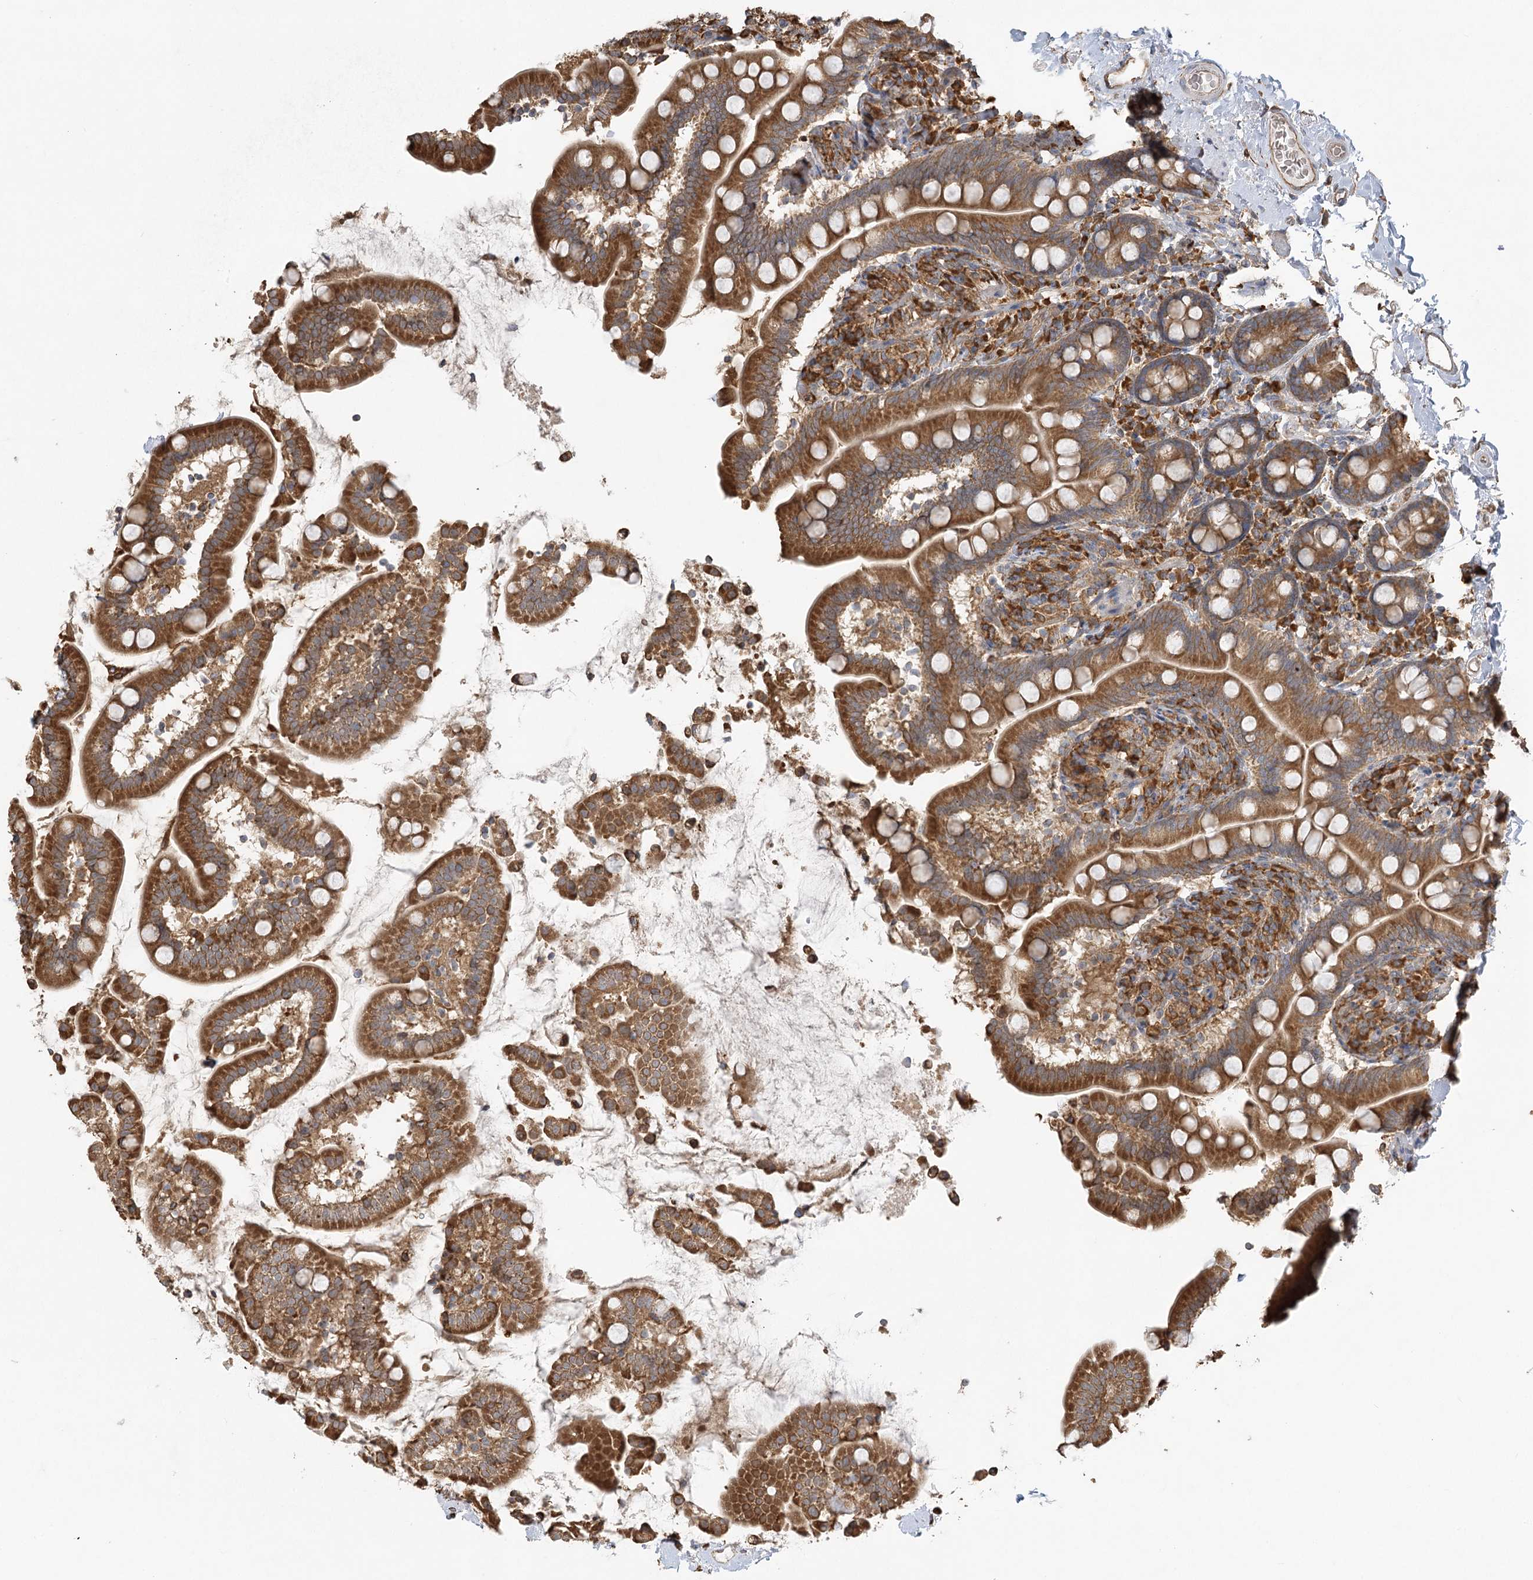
{"staining": {"intensity": "strong", "quantity": ">75%", "location": "cytoplasmic/membranous"}, "tissue": "small intestine", "cell_type": "Glandular cells", "image_type": "normal", "snomed": [{"axis": "morphology", "description": "Normal tissue, NOS"}, {"axis": "topography", "description": "Small intestine"}], "caption": "Strong cytoplasmic/membranous protein positivity is present in about >75% of glandular cells in small intestine.", "gene": "ACAP2", "patient": {"sex": "female", "age": 64}}